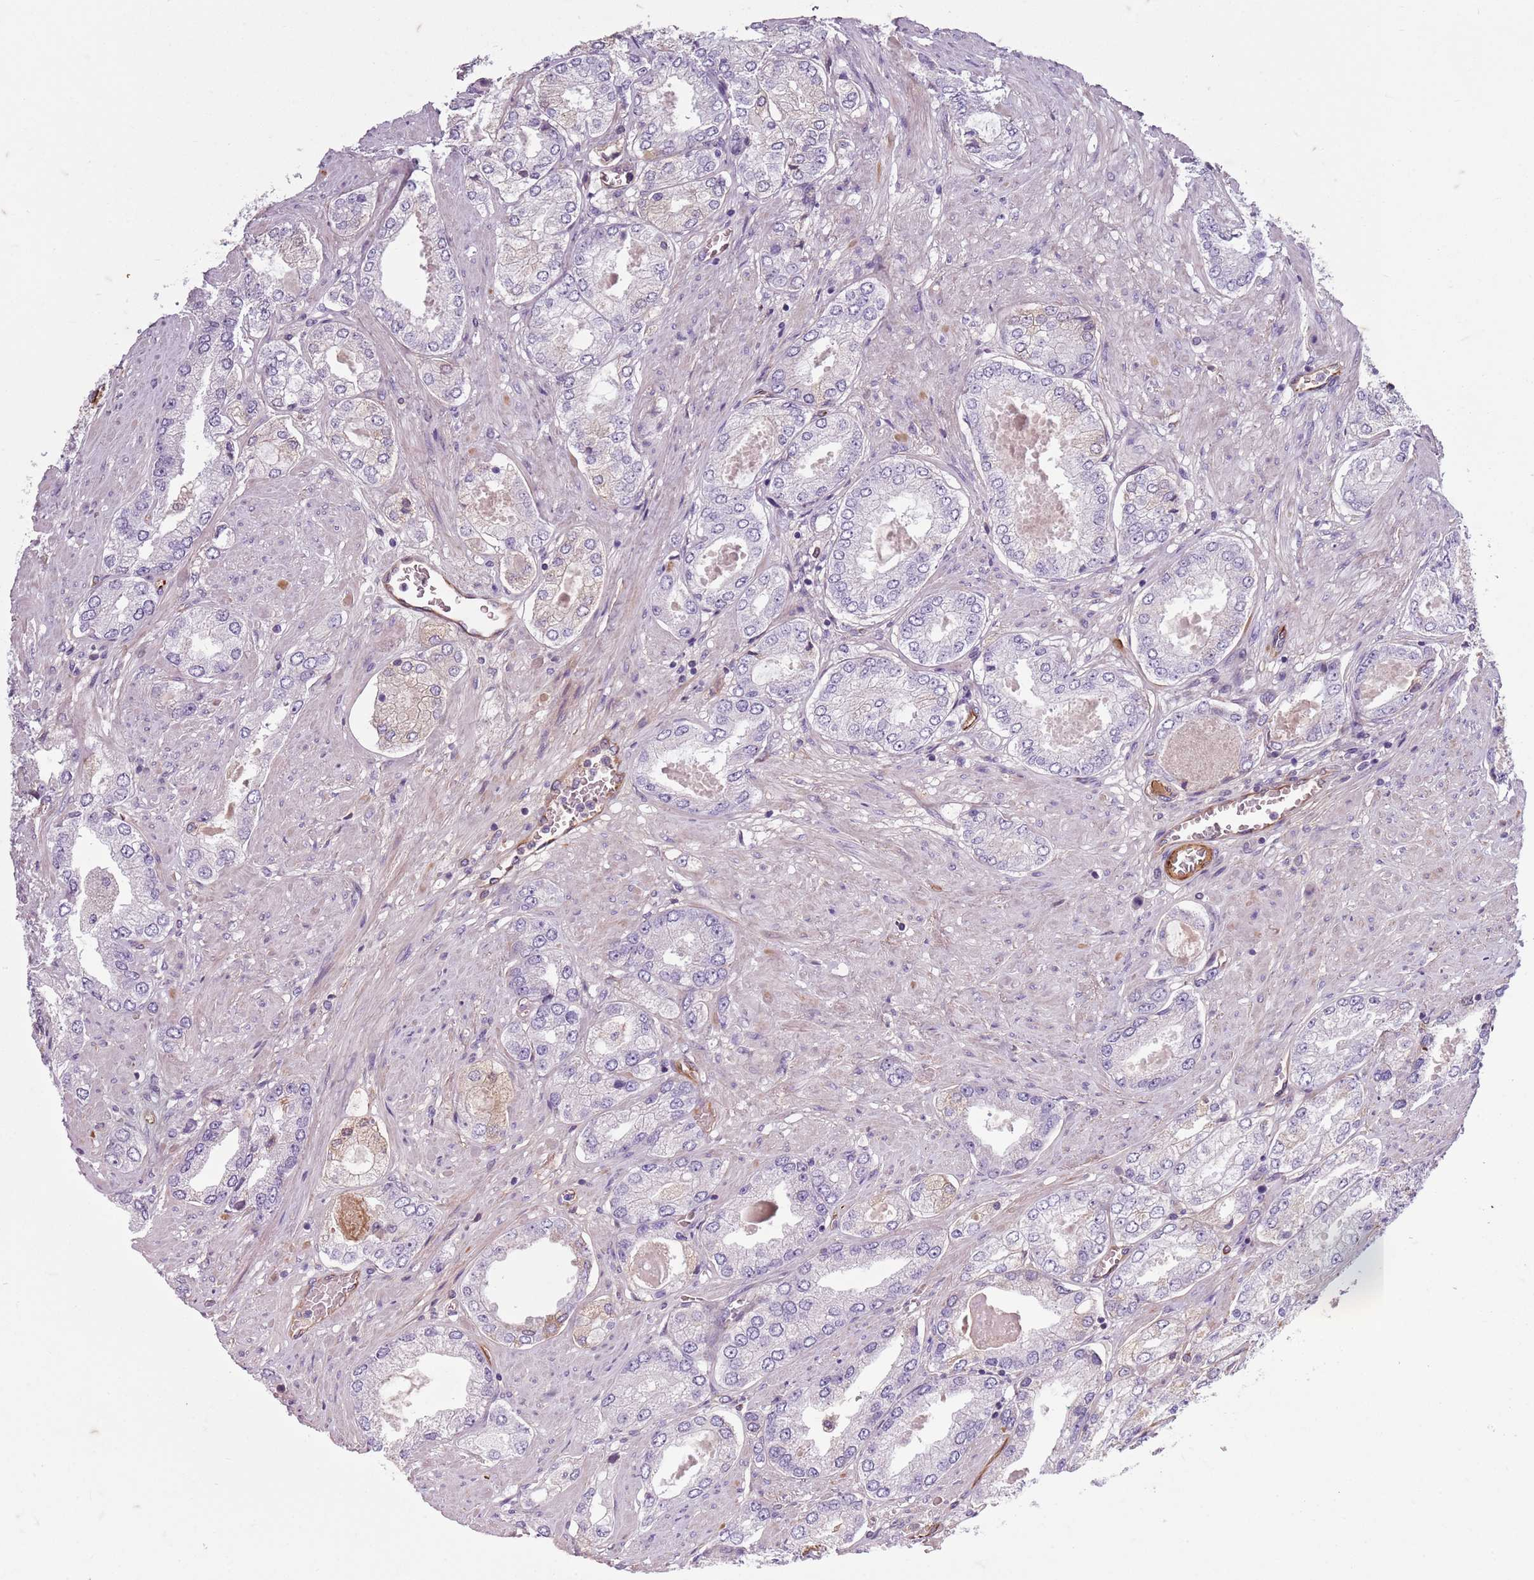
{"staining": {"intensity": "negative", "quantity": "none", "location": "none"}, "tissue": "prostate cancer", "cell_type": "Tumor cells", "image_type": "cancer", "snomed": [{"axis": "morphology", "description": "Adenocarcinoma, High grade"}, {"axis": "topography", "description": "Prostate"}], "caption": "The micrograph displays no significant expression in tumor cells of high-grade adenocarcinoma (prostate). (DAB (3,3'-diaminobenzidine) immunohistochemistry, high magnification).", "gene": "TAS2R38", "patient": {"sex": "male", "age": 68}}